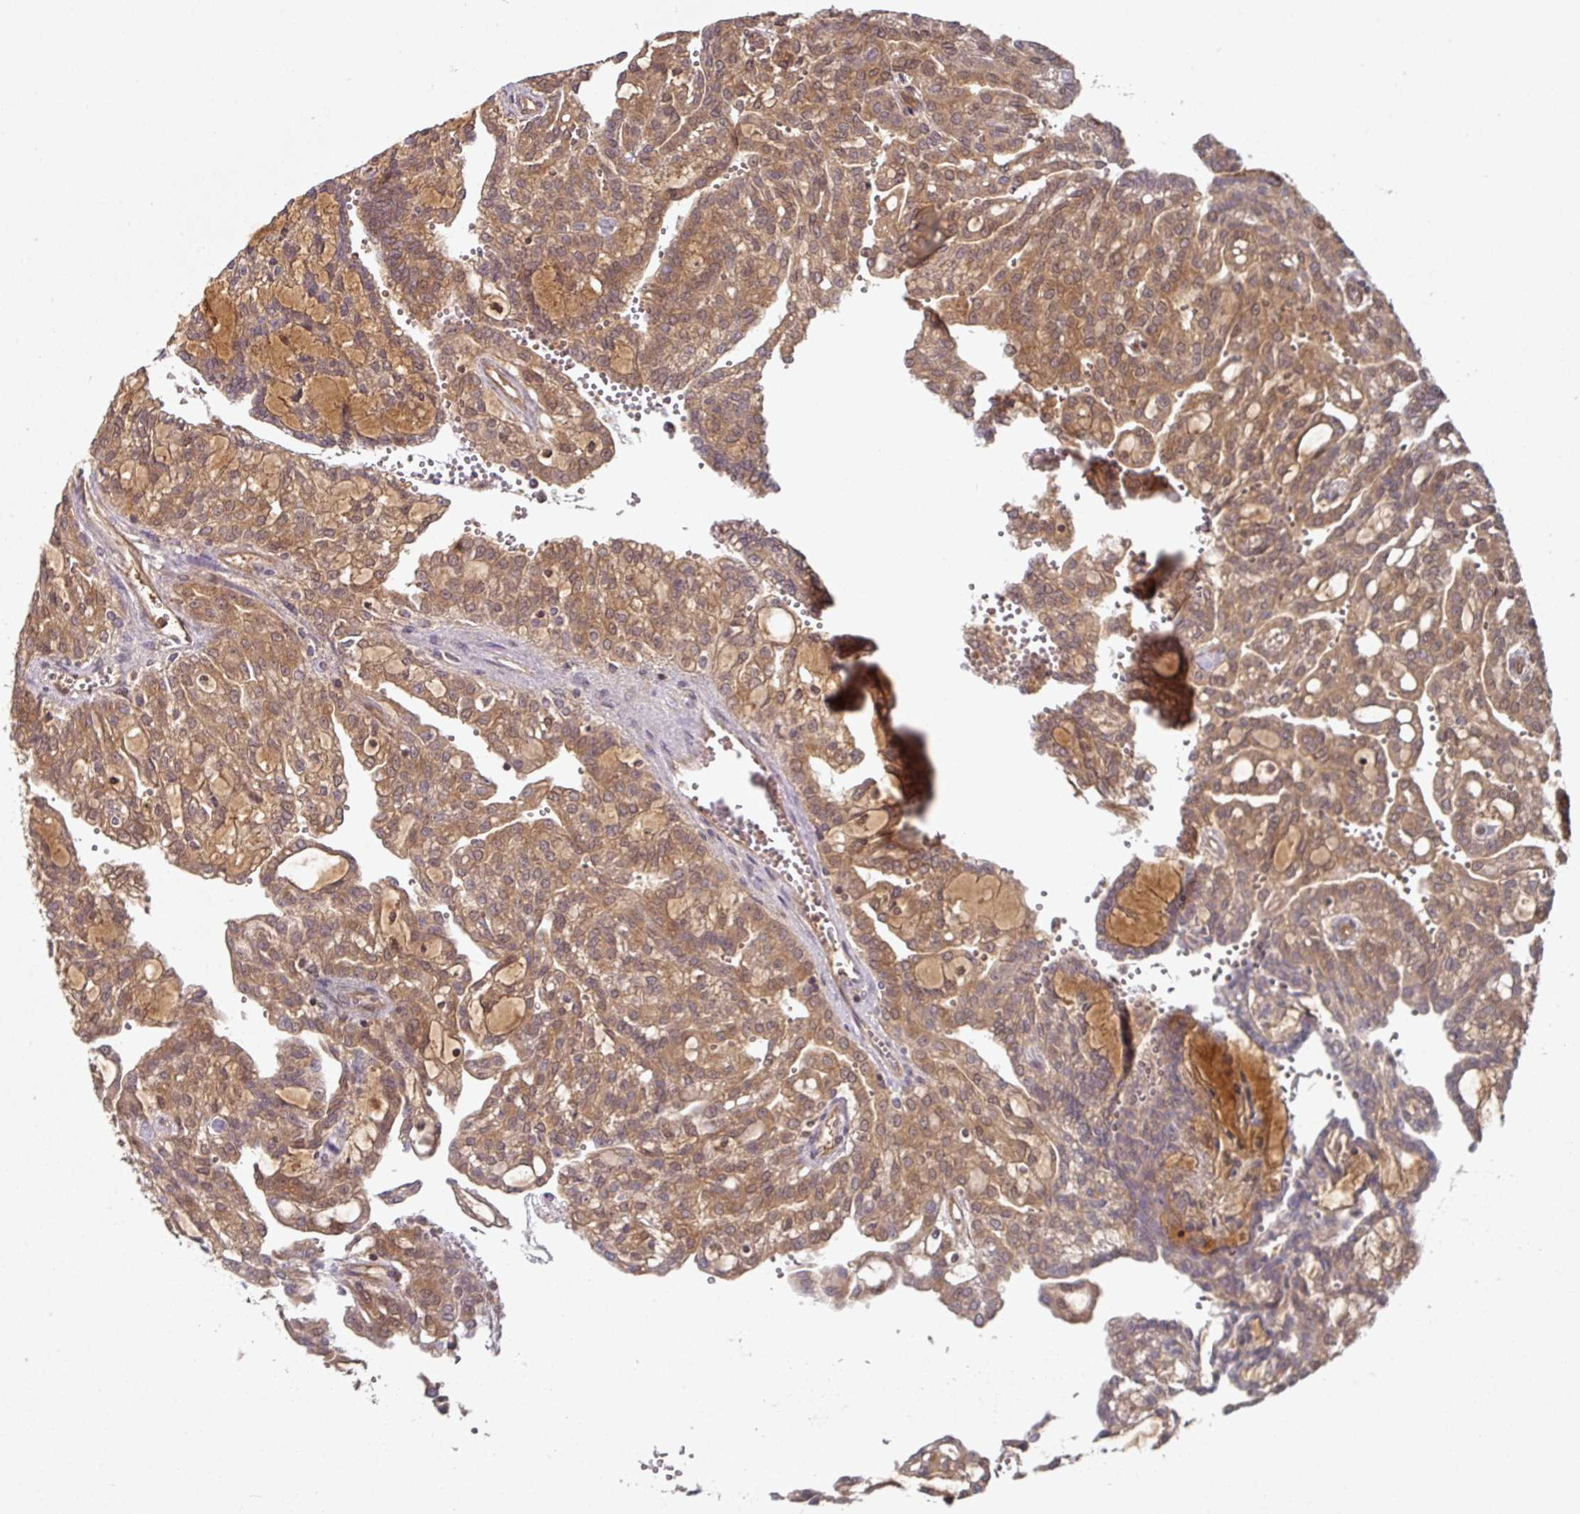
{"staining": {"intensity": "moderate", "quantity": ">75%", "location": "cytoplasmic/membranous"}, "tissue": "renal cancer", "cell_type": "Tumor cells", "image_type": "cancer", "snomed": [{"axis": "morphology", "description": "Adenocarcinoma, NOS"}, {"axis": "topography", "description": "Kidney"}], "caption": "DAB immunohistochemical staining of human adenocarcinoma (renal) displays moderate cytoplasmic/membranous protein positivity in about >75% of tumor cells.", "gene": "EIF4EBP2", "patient": {"sex": "male", "age": 63}}